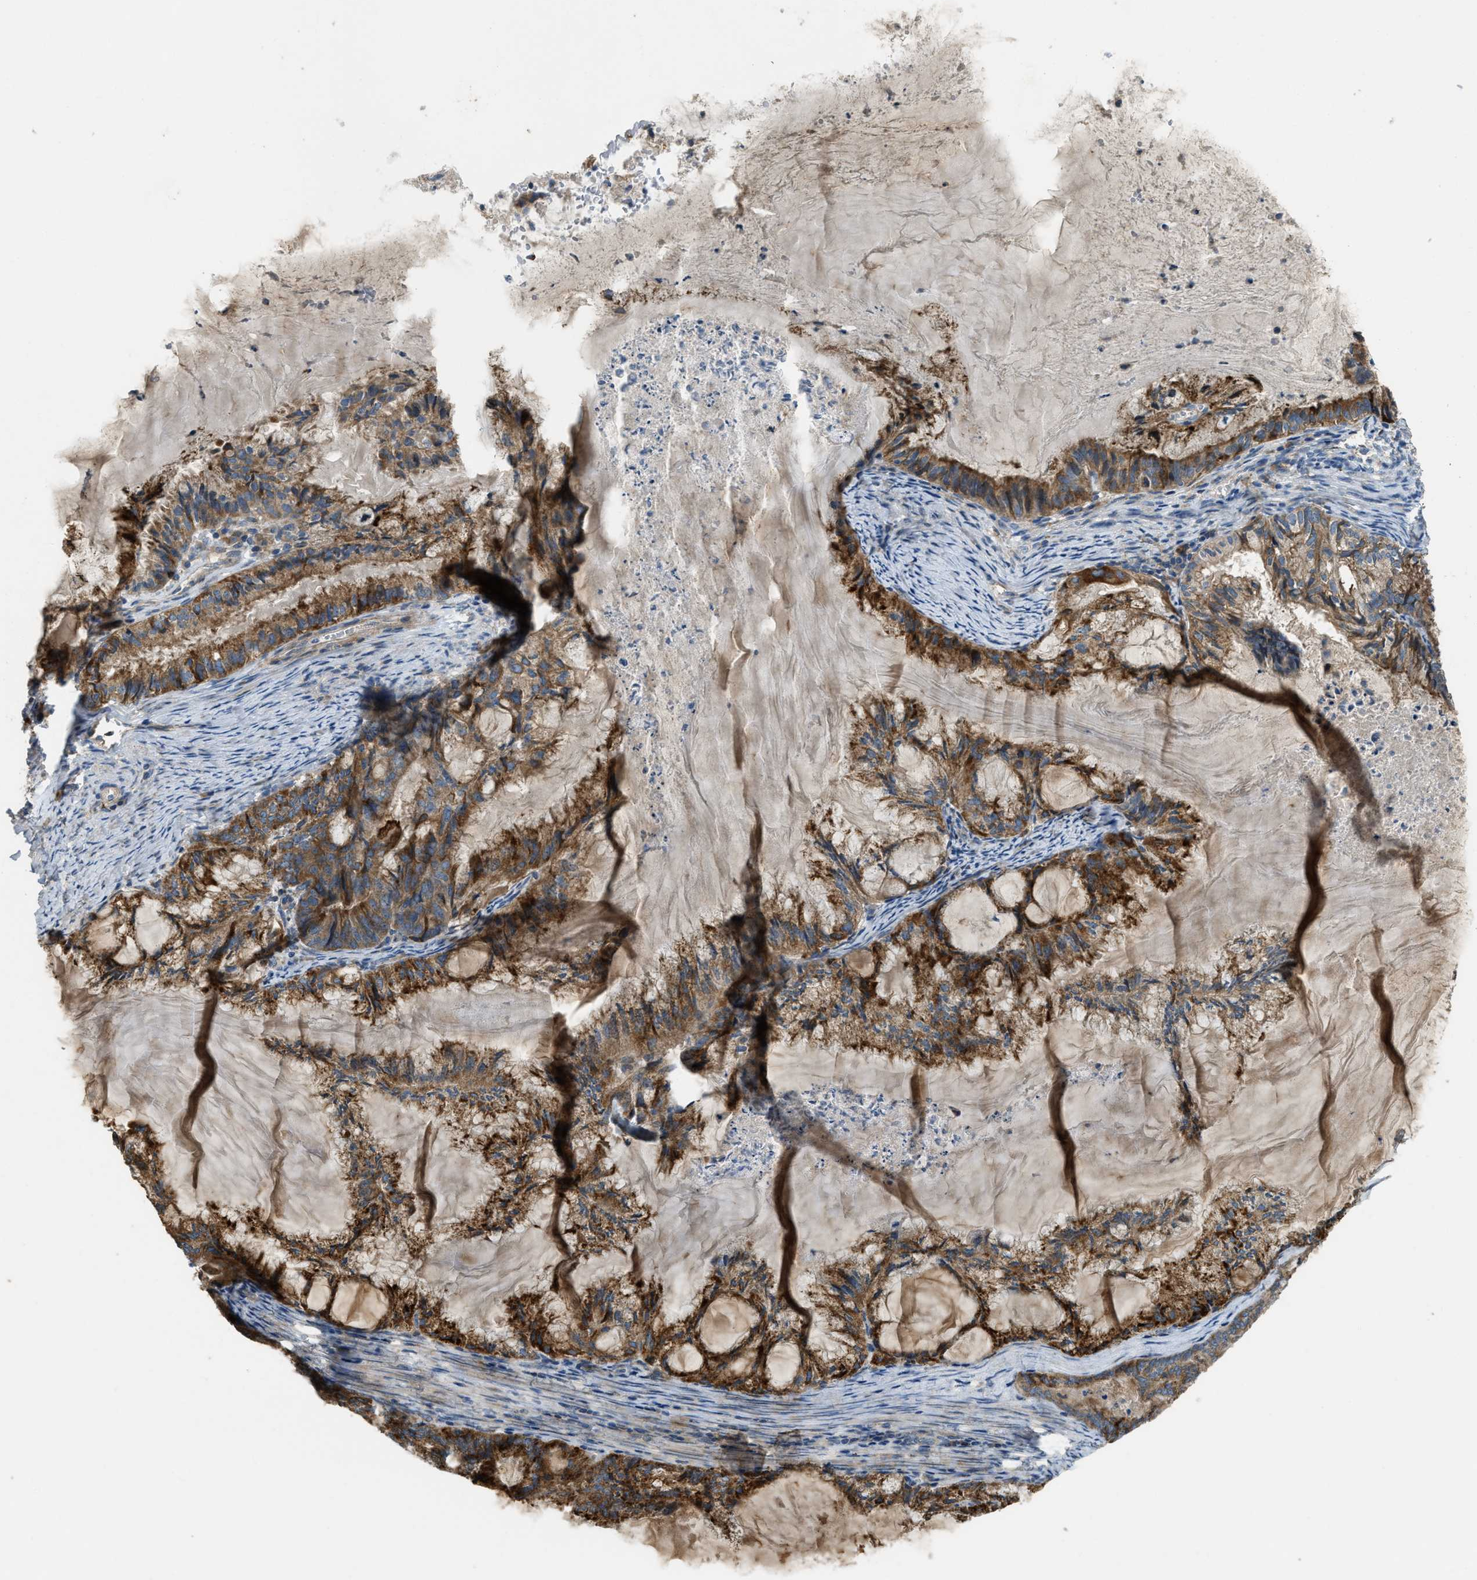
{"staining": {"intensity": "strong", "quantity": ">75%", "location": "cytoplasmic/membranous"}, "tissue": "endometrial cancer", "cell_type": "Tumor cells", "image_type": "cancer", "snomed": [{"axis": "morphology", "description": "Adenocarcinoma, NOS"}, {"axis": "topography", "description": "Endometrium"}], "caption": "Immunohistochemistry staining of endometrial adenocarcinoma, which reveals high levels of strong cytoplasmic/membranous expression in about >75% of tumor cells indicating strong cytoplasmic/membranous protein staining. The staining was performed using DAB (3,3'-diaminobenzidine) (brown) for protein detection and nuclei were counterstained in hematoxylin (blue).", "gene": "TMEM68", "patient": {"sex": "female", "age": 86}}